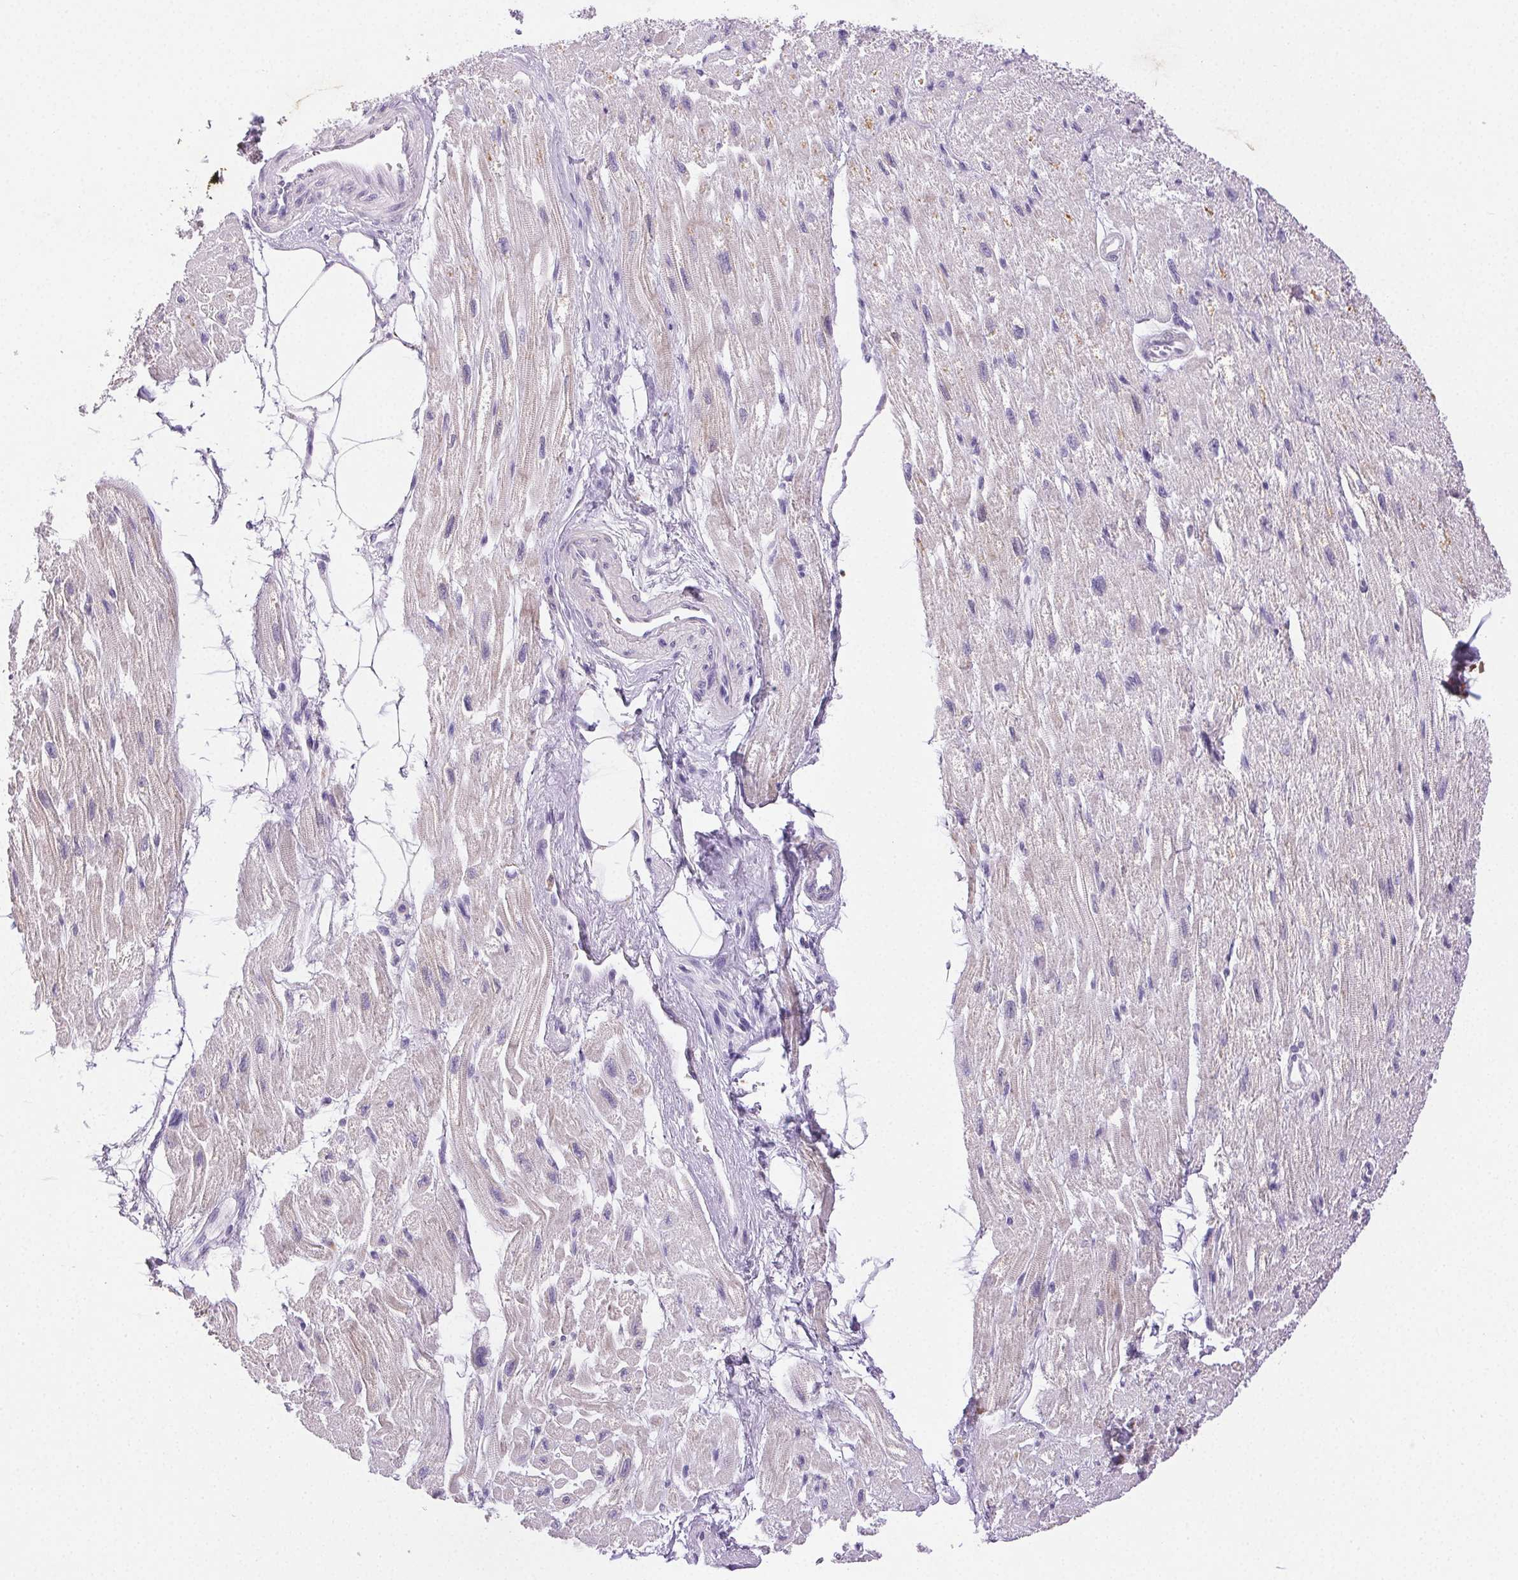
{"staining": {"intensity": "weak", "quantity": "<25%", "location": "cytoplasmic/membranous"}, "tissue": "heart muscle", "cell_type": "Cardiomyocytes", "image_type": "normal", "snomed": [{"axis": "morphology", "description": "Normal tissue, NOS"}, {"axis": "topography", "description": "Heart"}], "caption": "Immunohistochemistry (IHC) of benign human heart muscle shows no staining in cardiomyocytes.", "gene": "EMX2", "patient": {"sex": "female", "age": 62}}